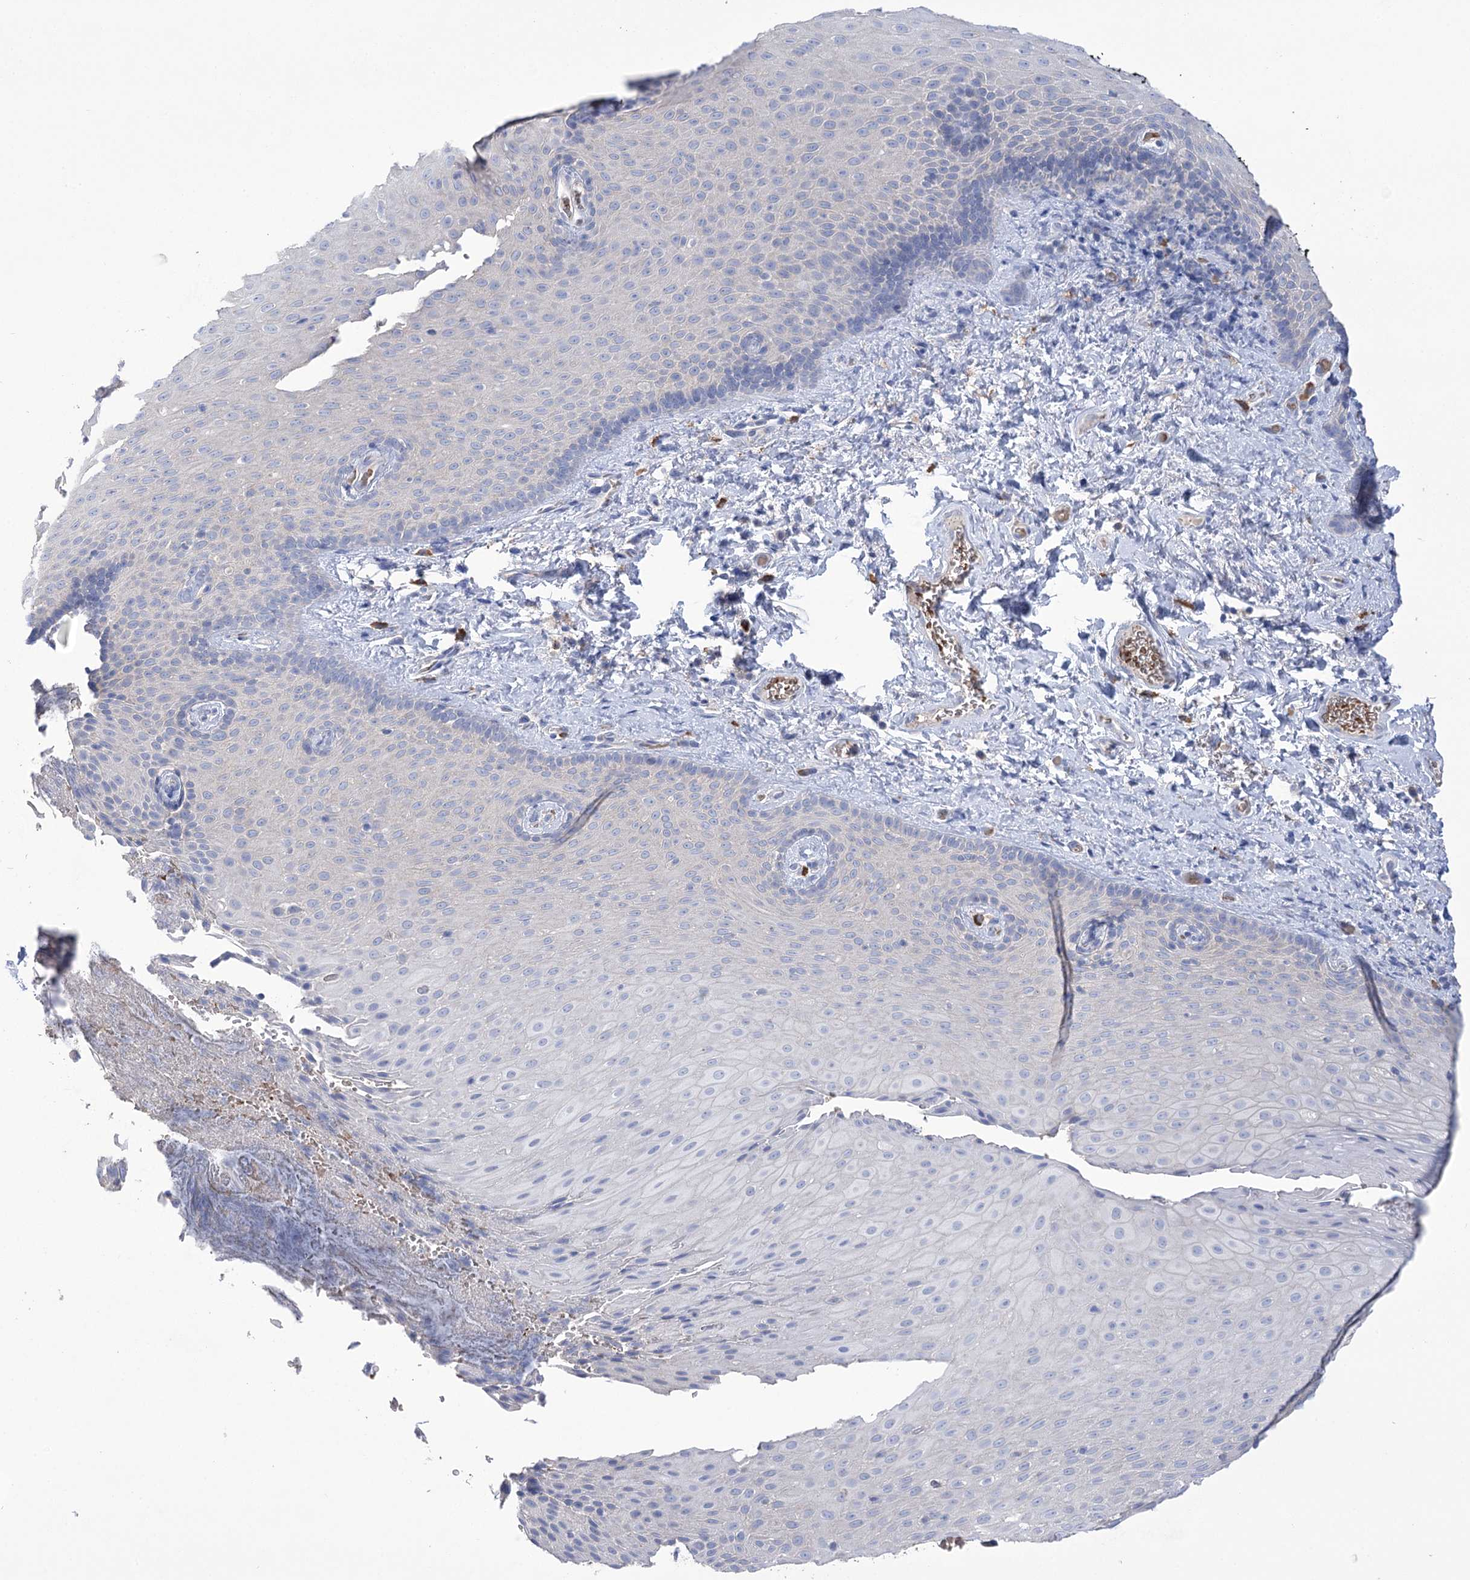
{"staining": {"intensity": "weak", "quantity": "<25%", "location": "cytoplasmic/membranous"}, "tissue": "skin", "cell_type": "Epidermal cells", "image_type": "normal", "snomed": [{"axis": "morphology", "description": "Normal tissue, NOS"}, {"axis": "topography", "description": "Anal"}], "caption": "Immunohistochemistry photomicrograph of unremarkable skin stained for a protein (brown), which exhibits no positivity in epidermal cells. Brightfield microscopy of immunohistochemistry stained with DAB (3,3'-diaminobenzidine) (brown) and hematoxylin (blue), captured at high magnification.", "gene": "PRSS53", "patient": {"sex": "male", "age": 69}}